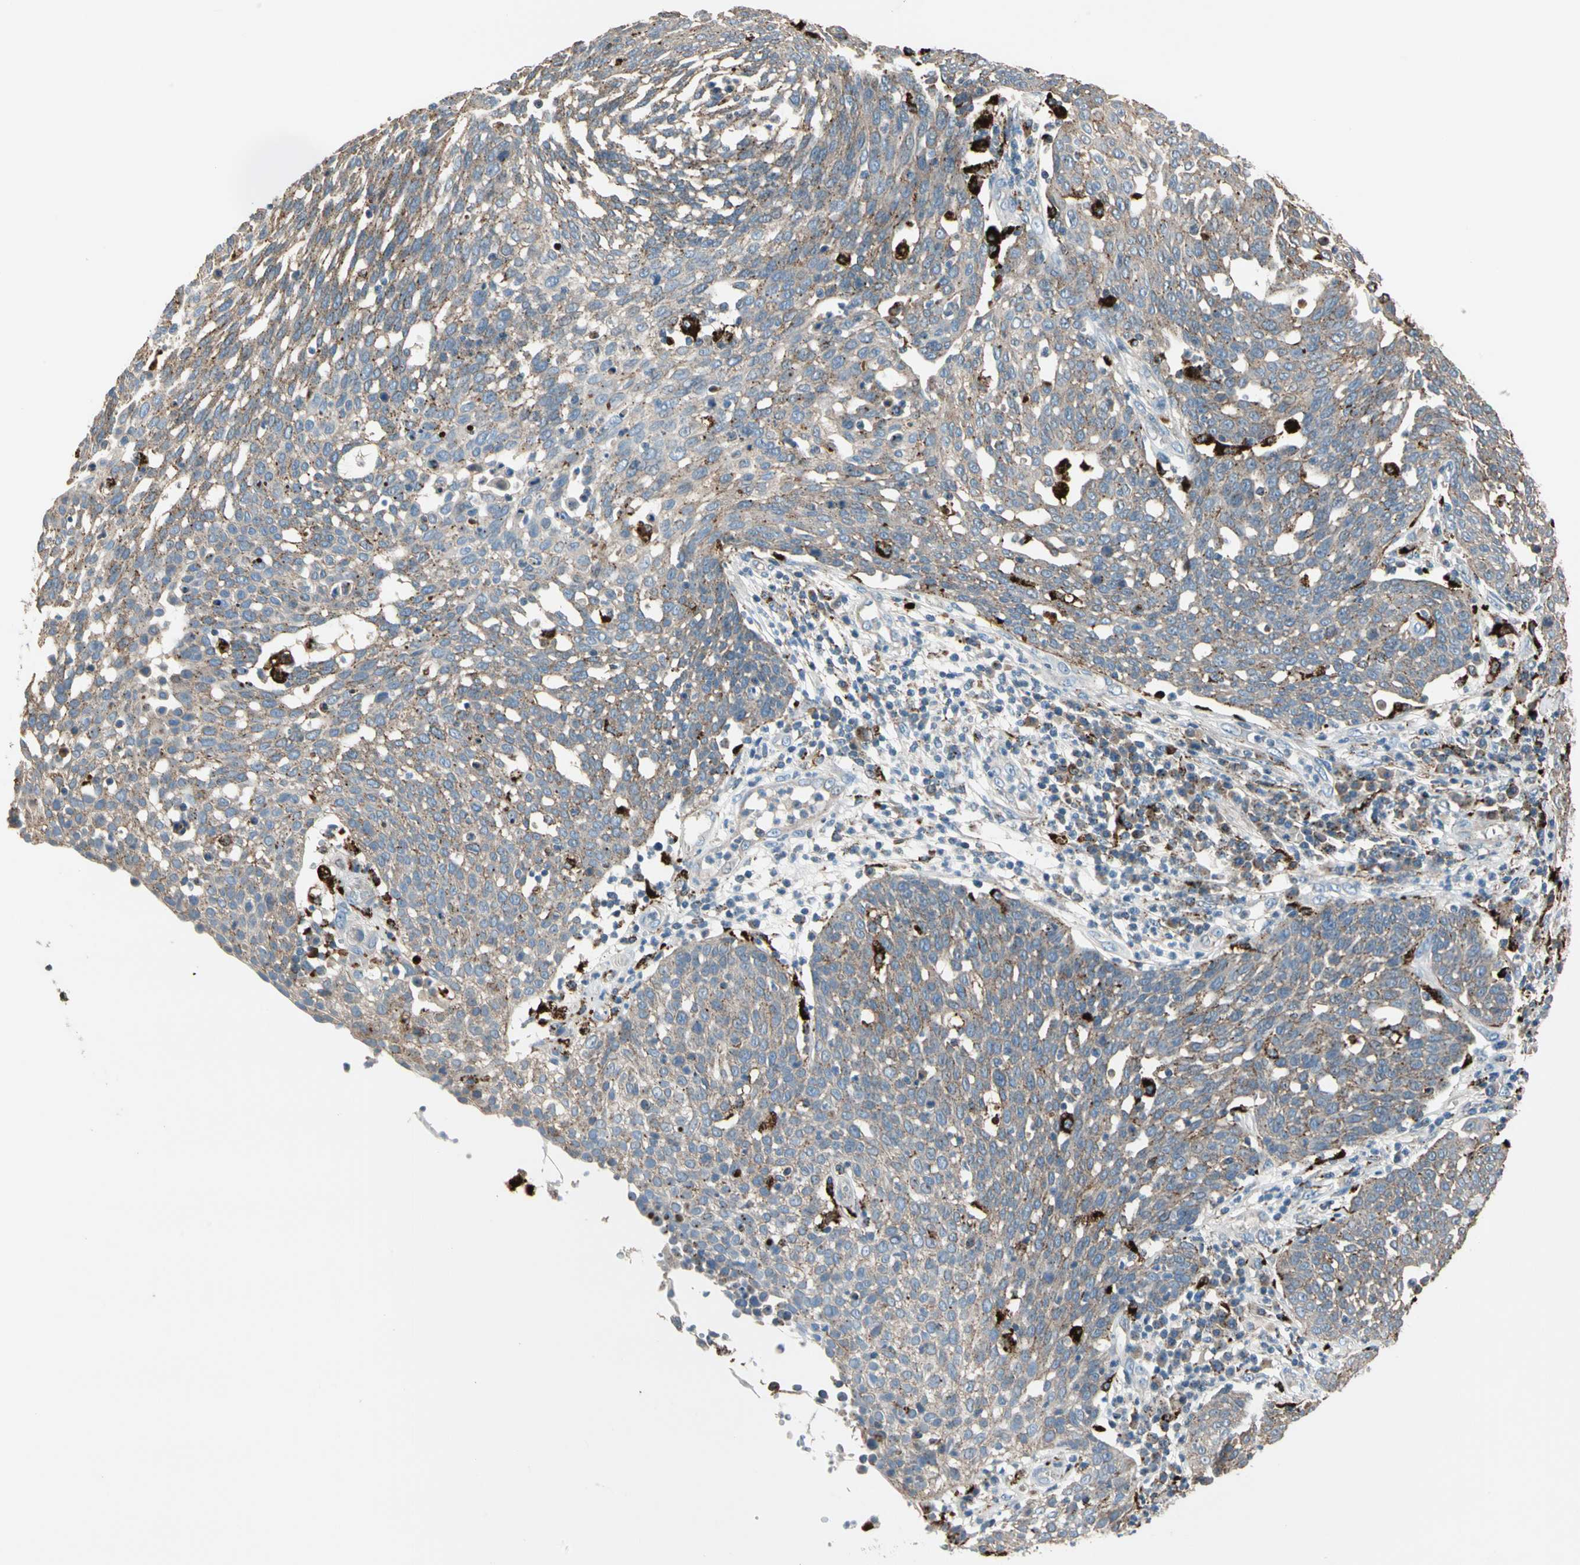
{"staining": {"intensity": "moderate", "quantity": "25%-75%", "location": "cytoplasmic/membranous"}, "tissue": "cervical cancer", "cell_type": "Tumor cells", "image_type": "cancer", "snomed": [{"axis": "morphology", "description": "Squamous cell carcinoma, NOS"}, {"axis": "topography", "description": "Cervix"}], "caption": "Immunohistochemical staining of cervical cancer (squamous cell carcinoma) reveals moderate cytoplasmic/membranous protein positivity in approximately 25%-75% of tumor cells.", "gene": "GM2A", "patient": {"sex": "female", "age": 34}}